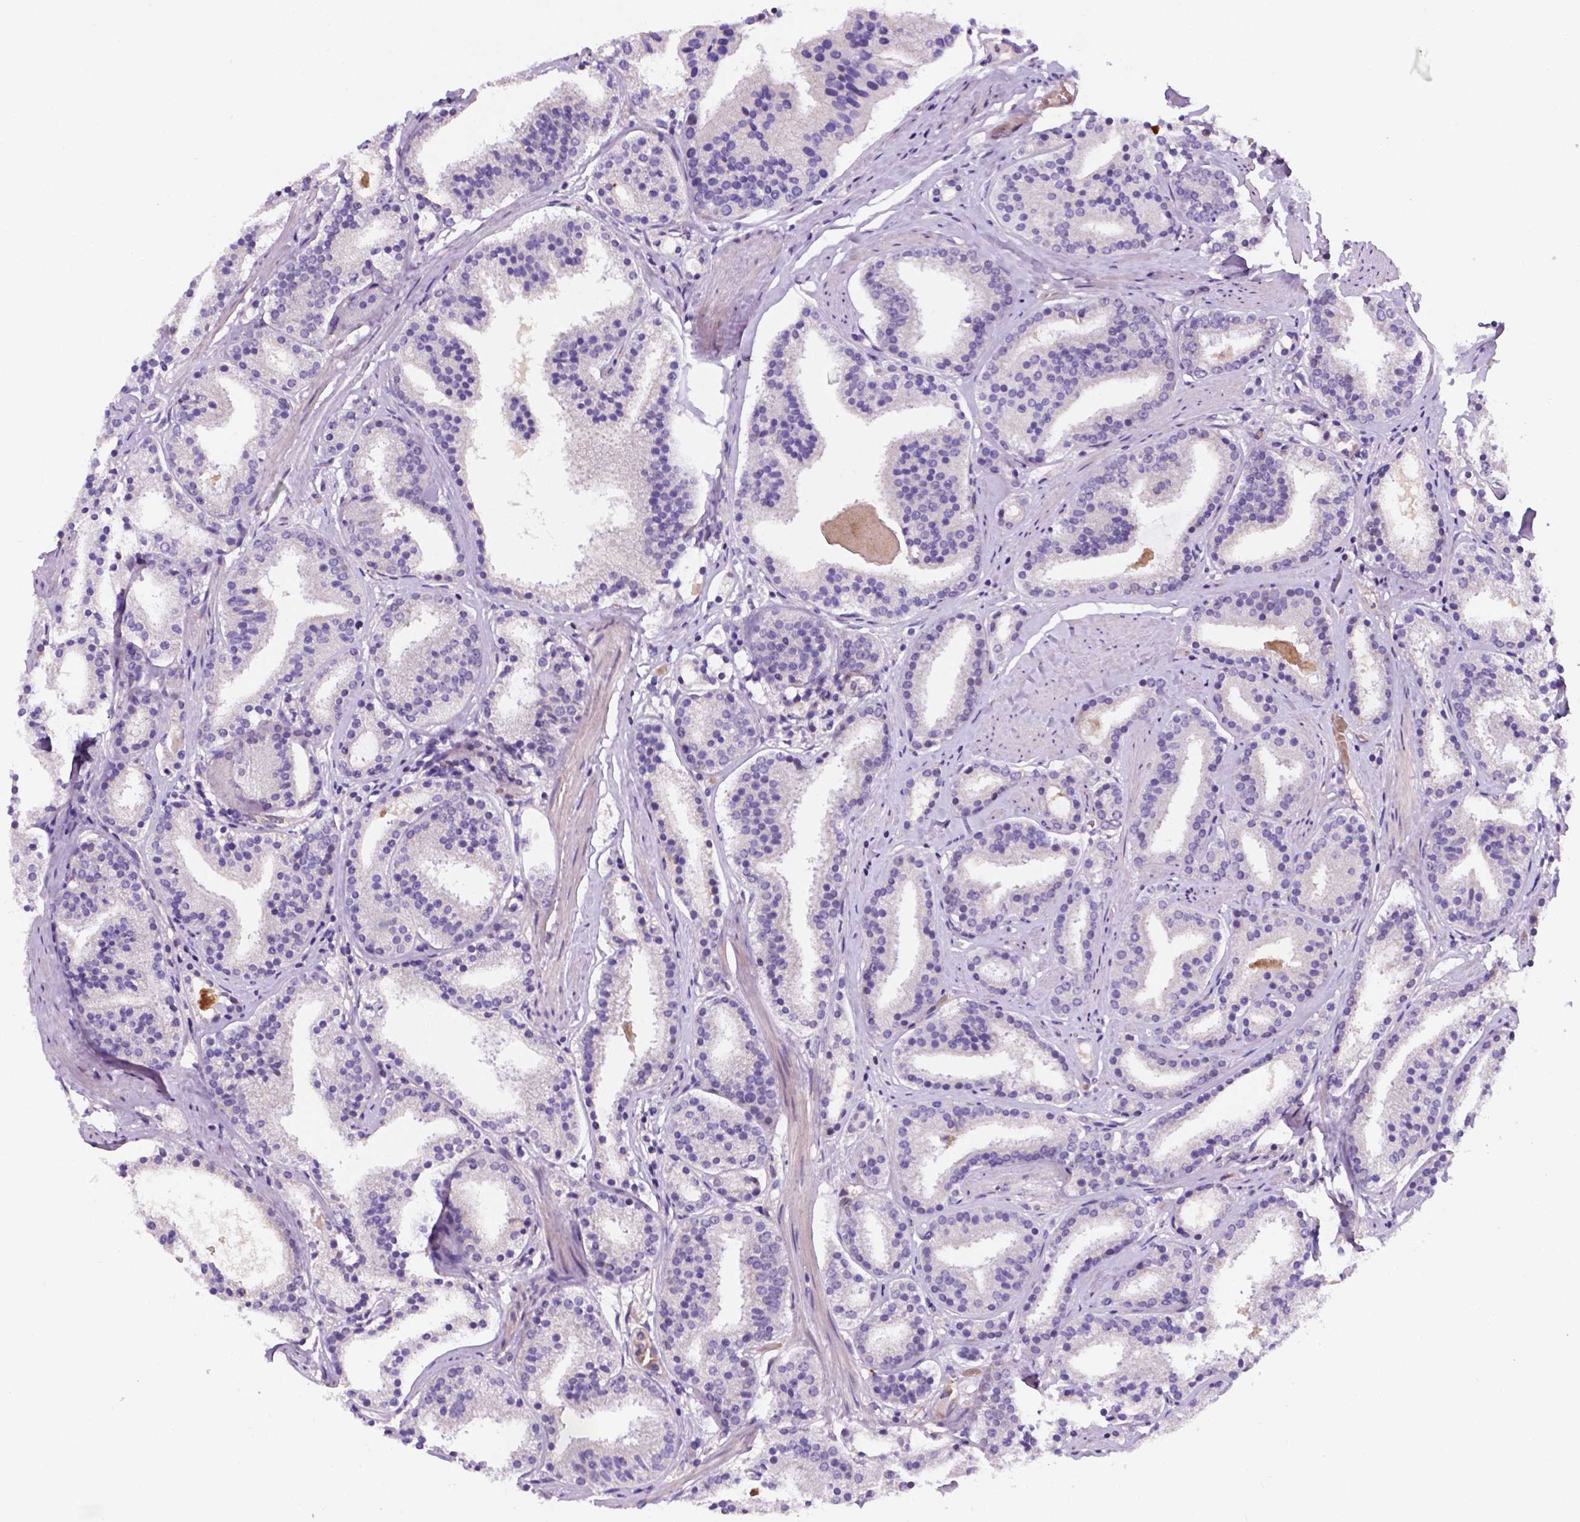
{"staining": {"intensity": "negative", "quantity": "none", "location": "none"}, "tissue": "prostate cancer", "cell_type": "Tumor cells", "image_type": "cancer", "snomed": [{"axis": "morphology", "description": "Adenocarcinoma, High grade"}, {"axis": "topography", "description": "Prostate"}], "caption": "Histopathology image shows no protein staining in tumor cells of prostate high-grade adenocarcinoma tissue.", "gene": "TM4SF20", "patient": {"sex": "male", "age": 63}}